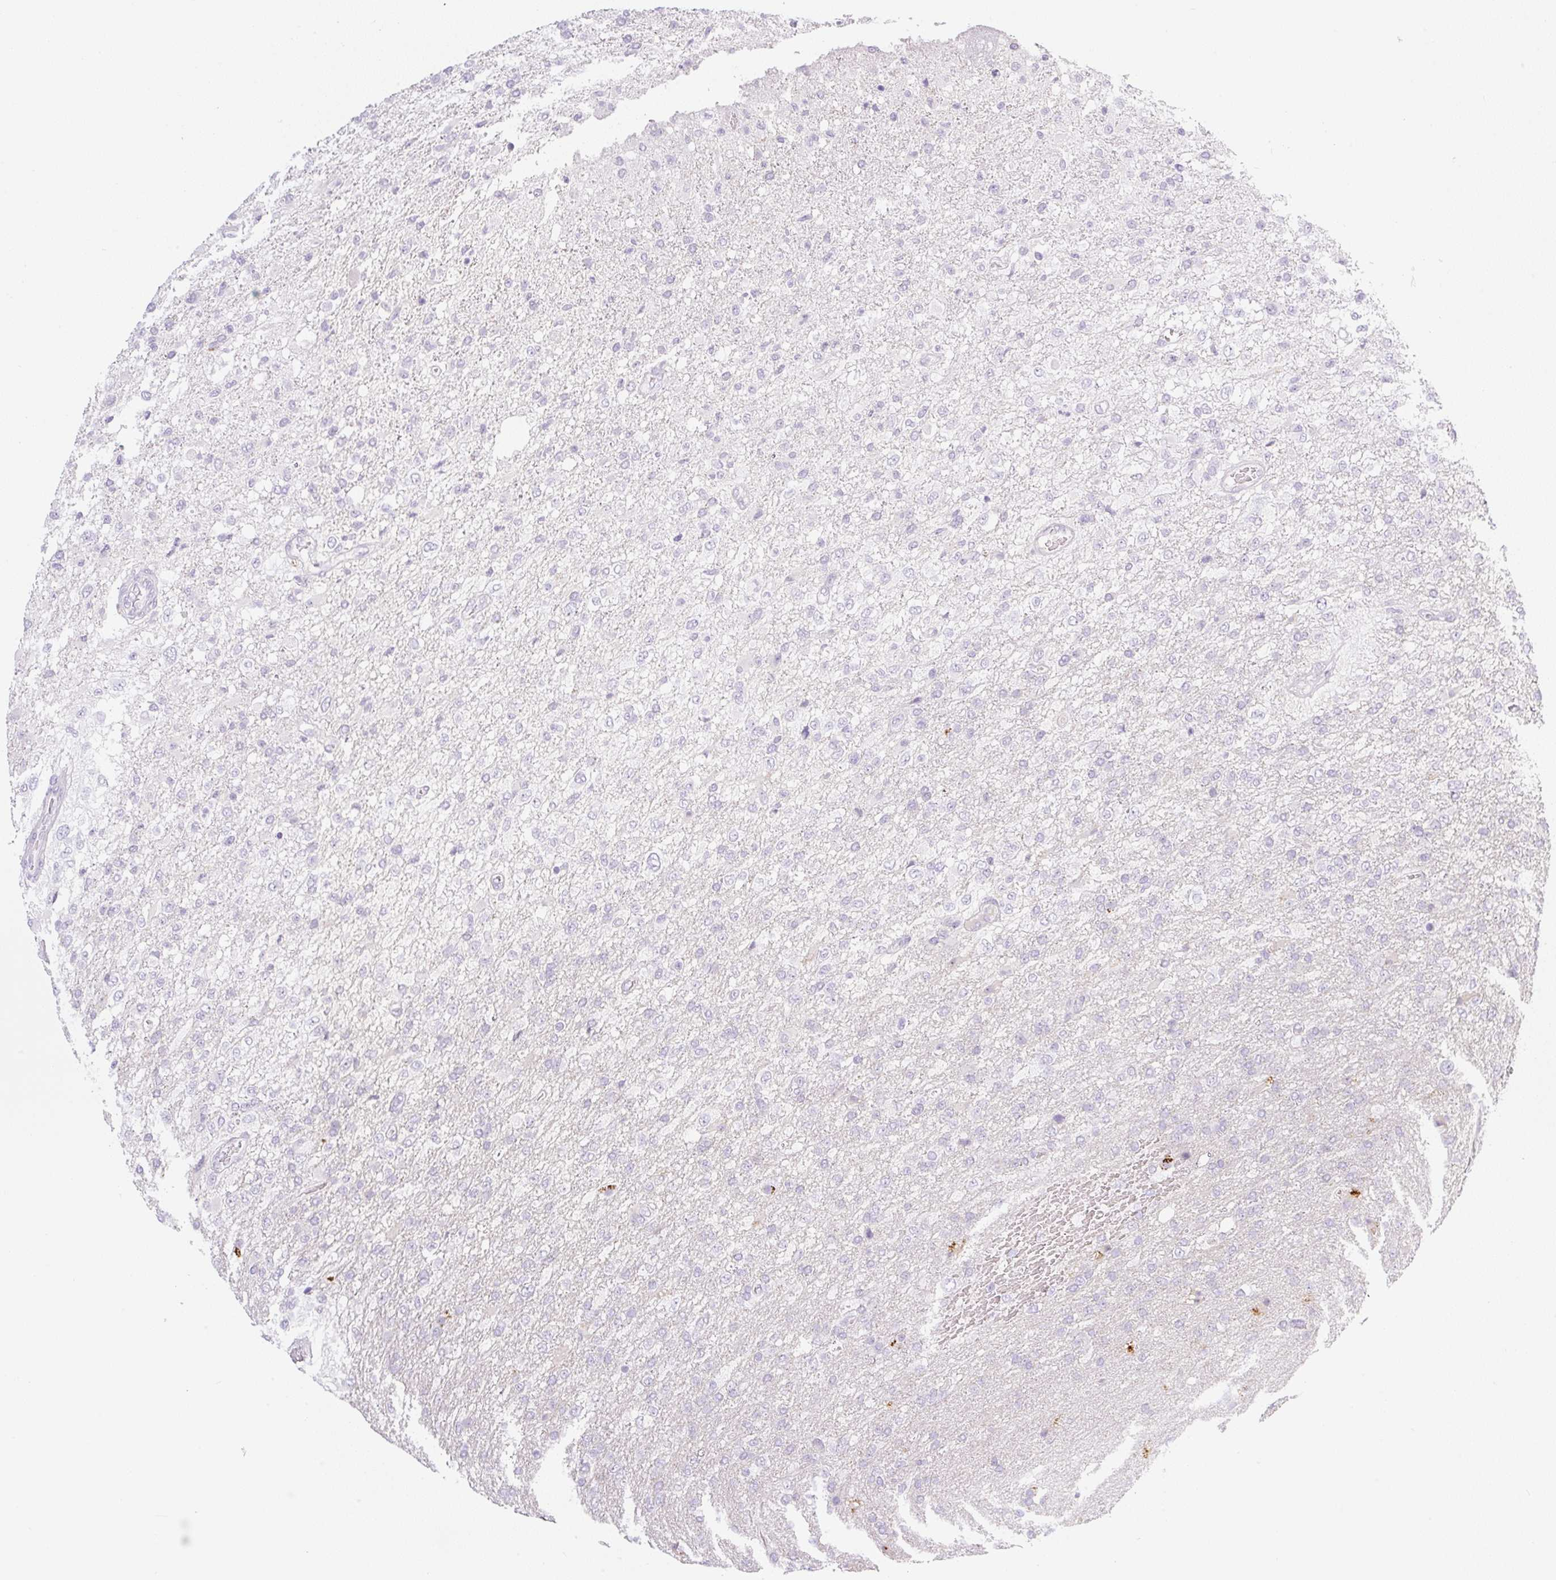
{"staining": {"intensity": "negative", "quantity": "none", "location": "none"}, "tissue": "glioma", "cell_type": "Tumor cells", "image_type": "cancer", "snomed": [{"axis": "morphology", "description": "Glioma, malignant, High grade"}, {"axis": "topography", "description": "Brain"}], "caption": "A histopathology image of glioma stained for a protein shows no brown staining in tumor cells.", "gene": "MIA2", "patient": {"sex": "female", "age": 74}}